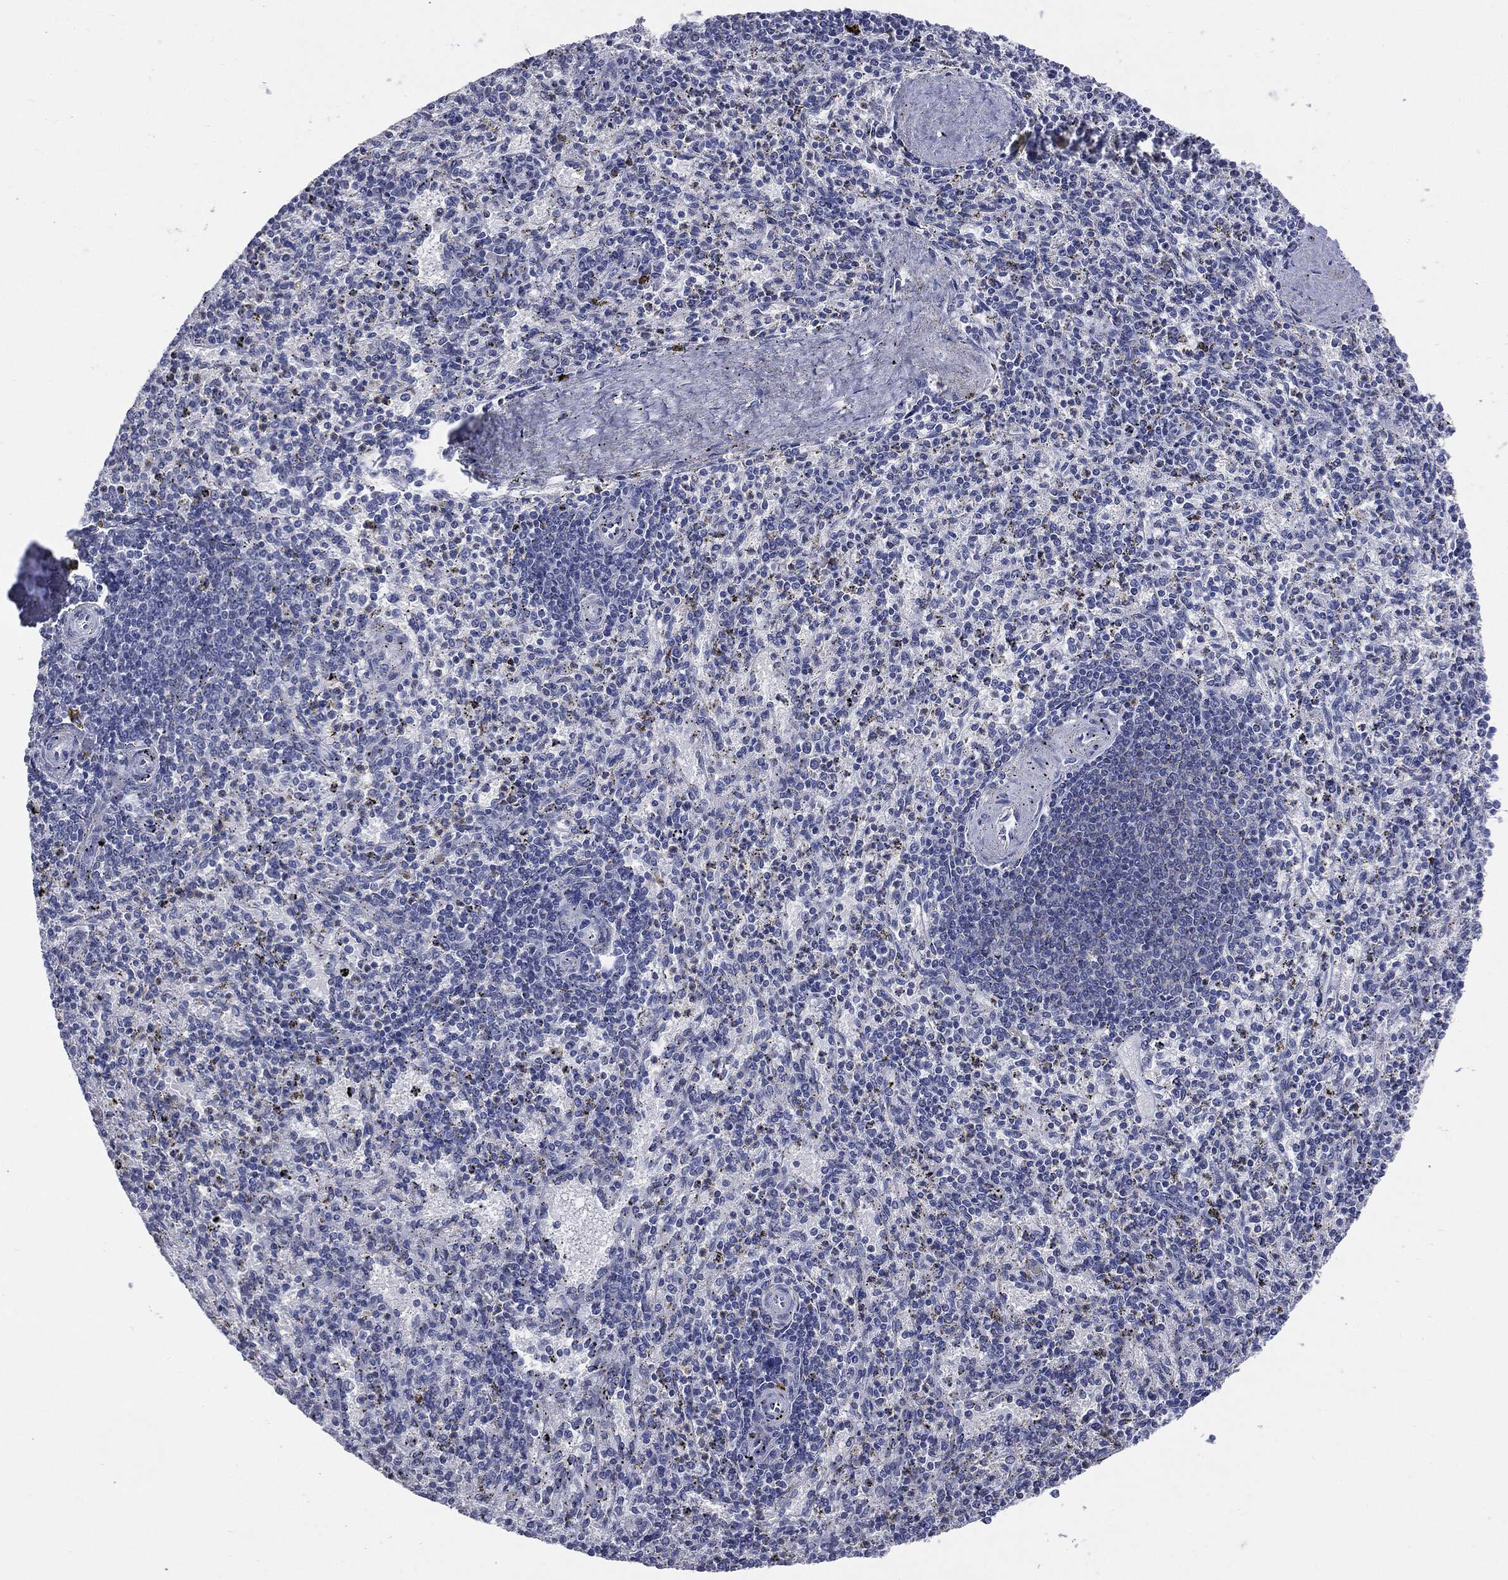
{"staining": {"intensity": "negative", "quantity": "none", "location": "none"}, "tissue": "spleen", "cell_type": "Cells in red pulp", "image_type": "normal", "snomed": [{"axis": "morphology", "description": "Normal tissue, NOS"}, {"axis": "topography", "description": "Spleen"}], "caption": "Immunohistochemistry (IHC) of benign spleen reveals no staining in cells in red pulp.", "gene": "TSHB", "patient": {"sex": "female", "age": 37}}